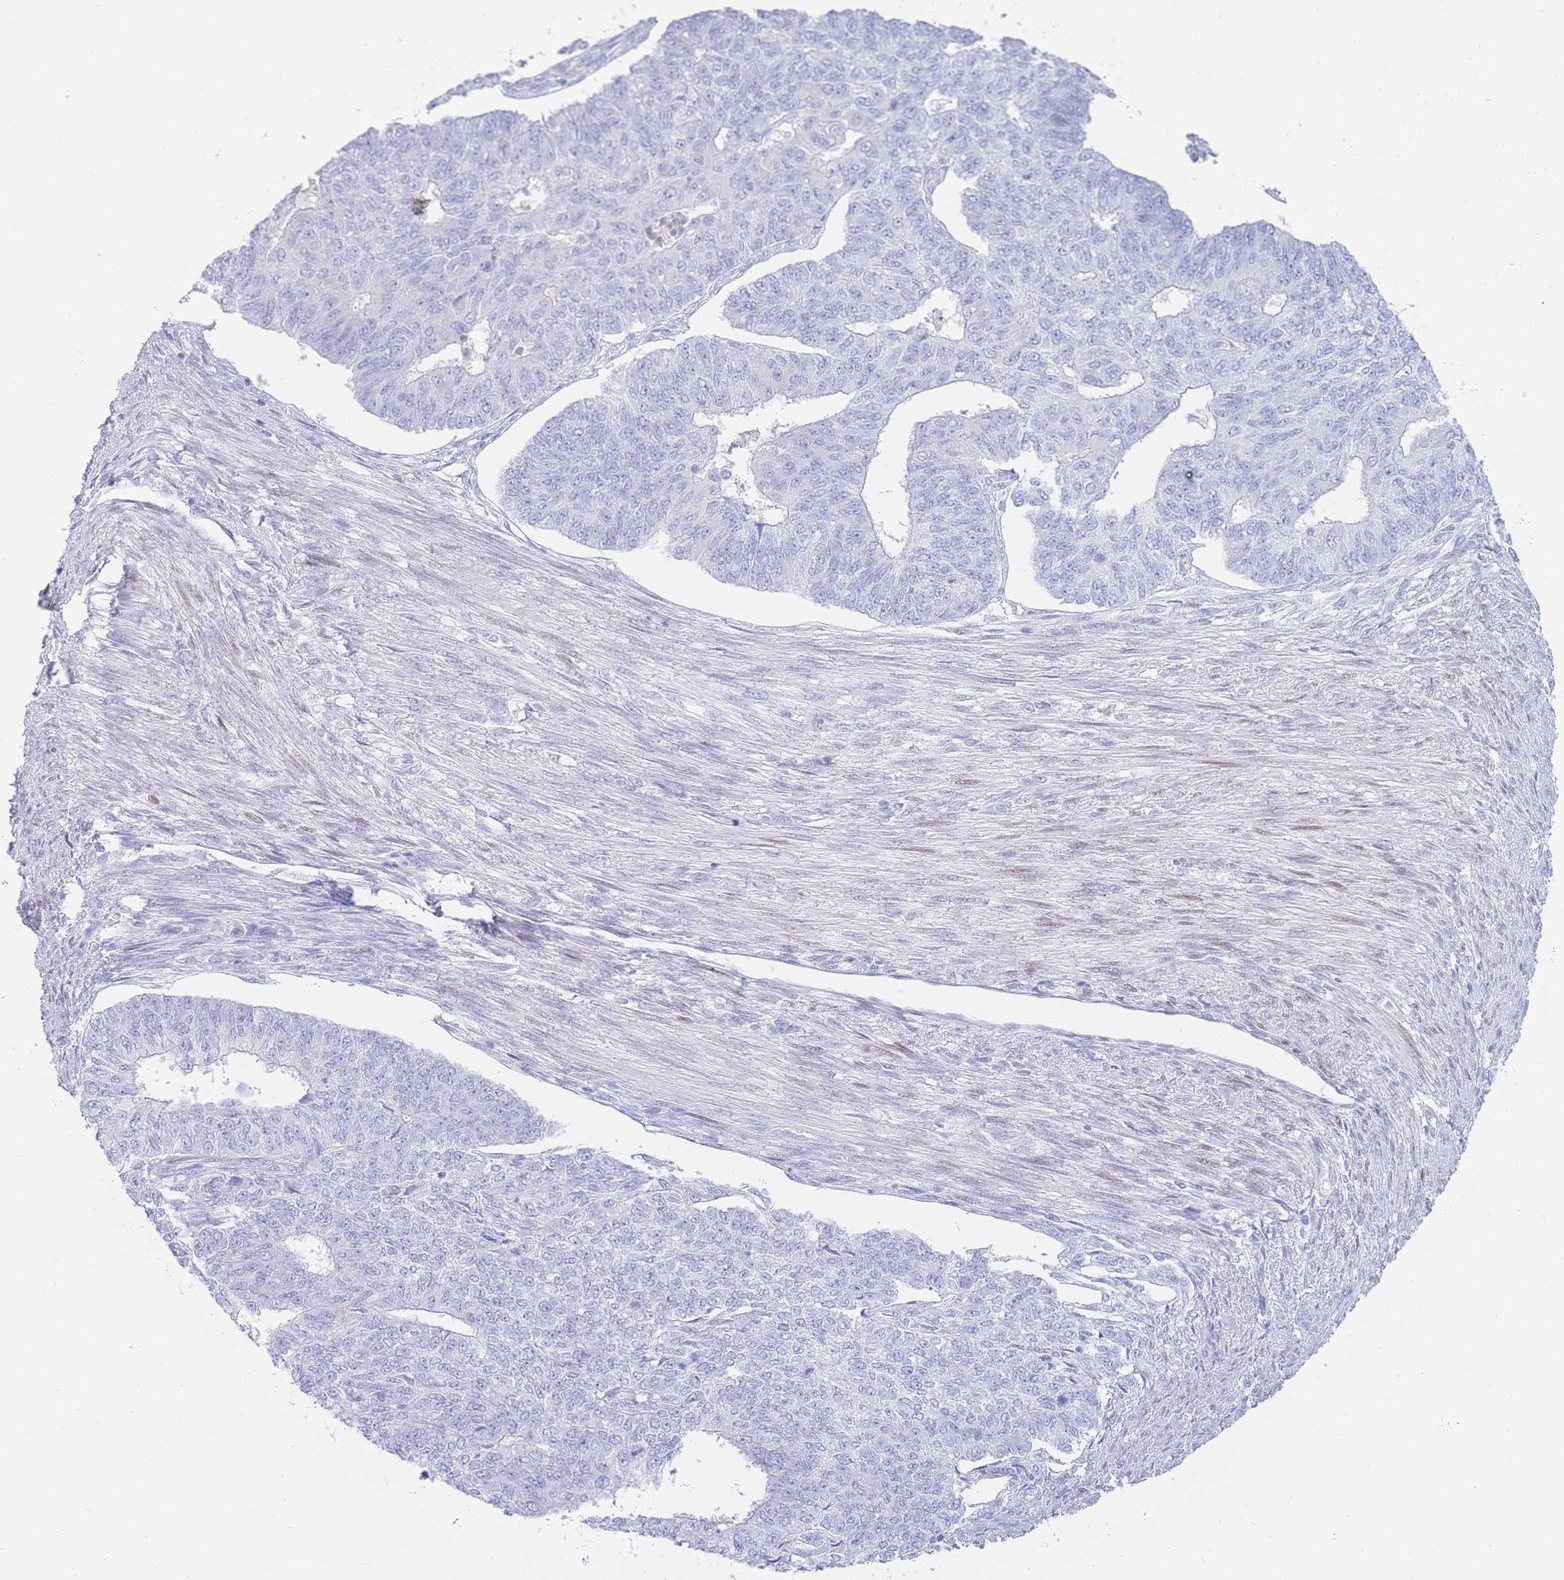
{"staining": {"intensity": "negative", "quantity": "none", "location": "none"}, "tissue": "endometrial cancer", "cell_type": "Tumor cells", "image_type": "cancer", "snomed": [{"axis": "morphology", "description": "Adenocarcinoma, NOS"}, {"axis": "topography", "description": "Endometrium"}], "caption": "IHC of endometrial cancer exhibits no staining in tumor cells.", "gene": "PSMB5", "patient": {"sex": "female", "age": 32}}